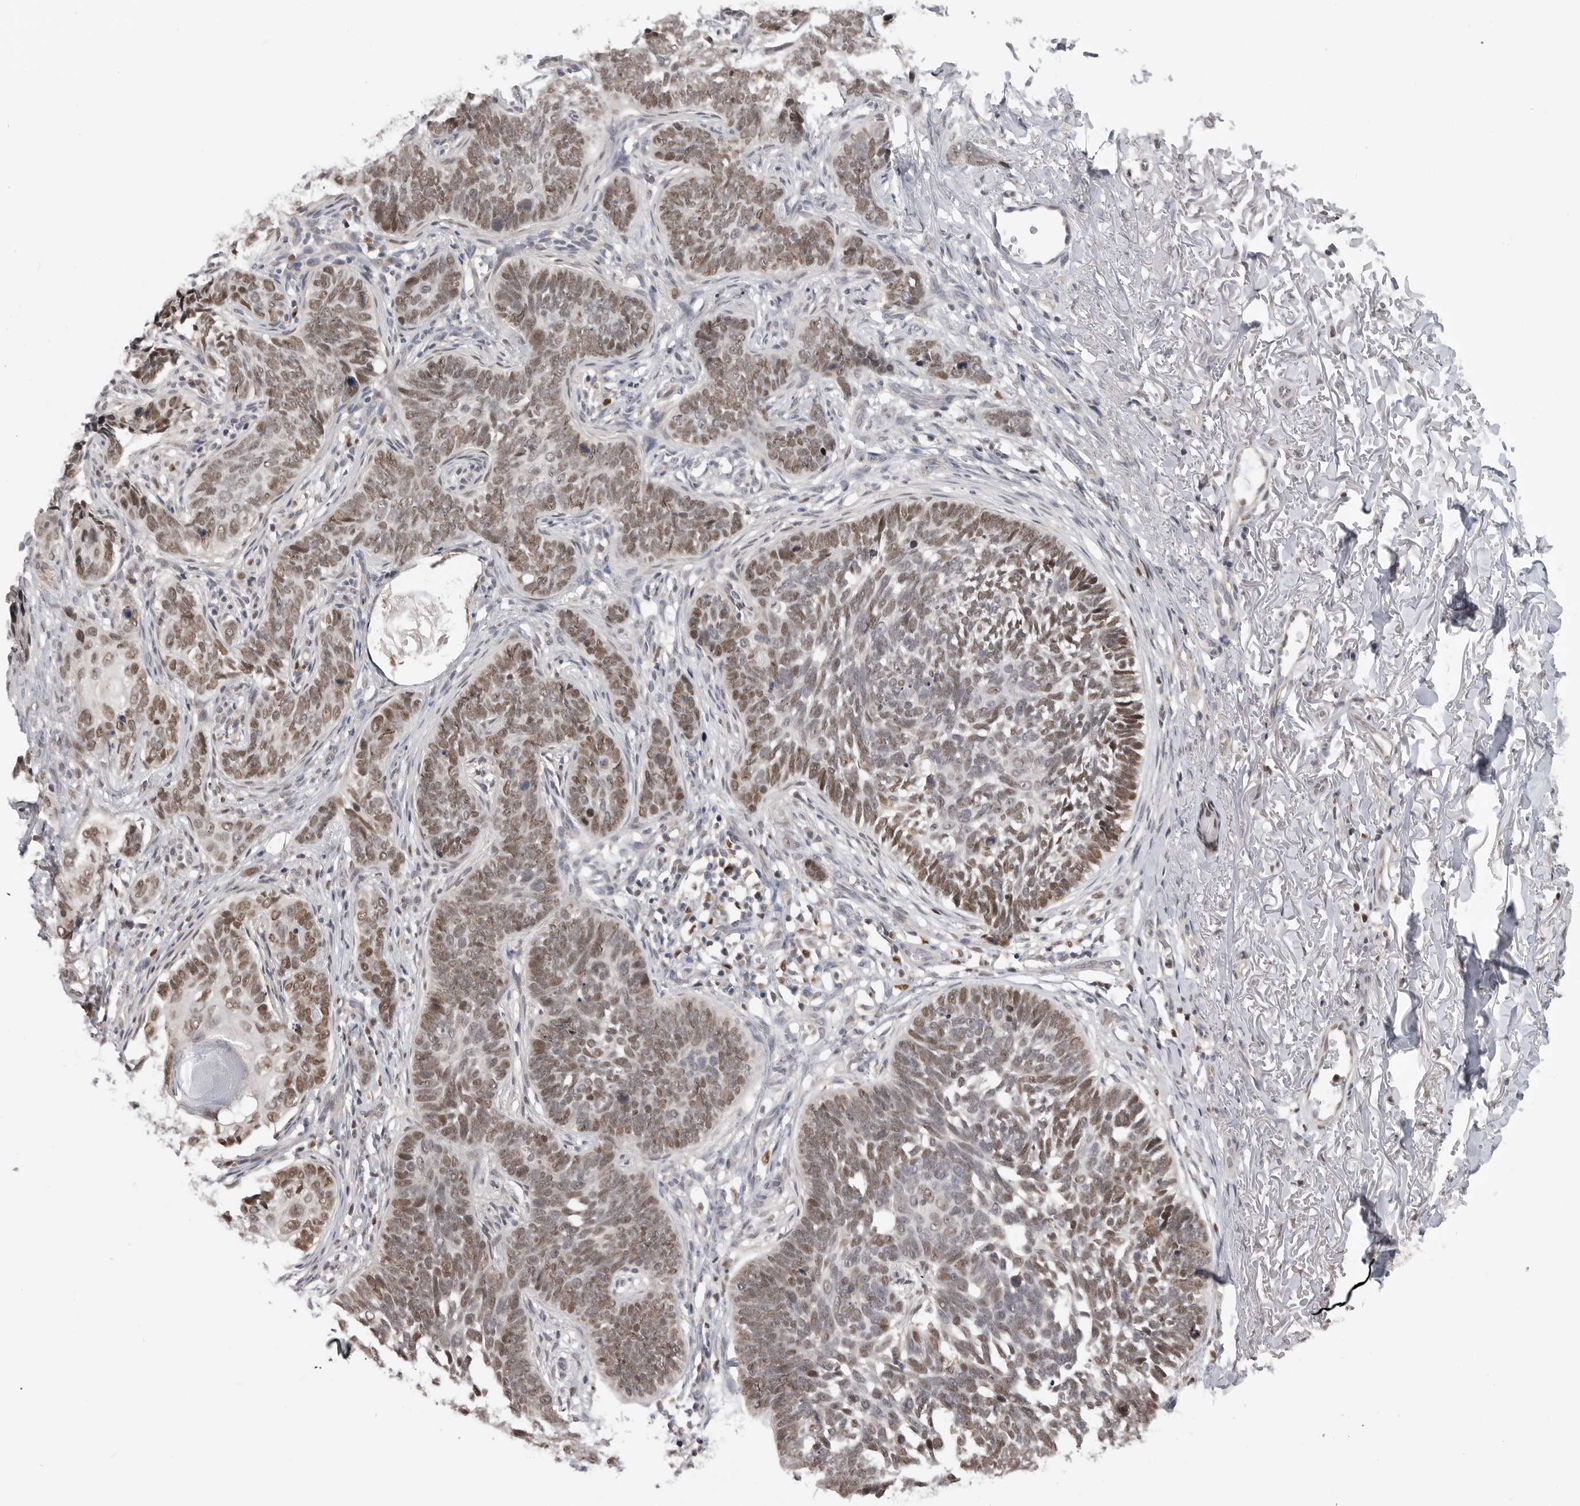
{"staining": {"intensity": "moderate", "quantity": ">75%", "location": "nuclear"}, "tissue": "skin cancer", "cell_type": "Tumor cells", "image_type": "cancer", "snomed": [{"axis": "morphology", "description": "Normal tissue, NOS"}, {"axis": "morphology", "description": "Basal cell carcinoma"}, {"axis": "topography", "description": "Skin"}], "caption": "IHC photomicrograph of human basal cell carcinoma (skin) stained for a protein (brown), which displays medium levels of moderate nuclear expression in approximately >75% of tumor cells.", "gene": "SMARCC1", "patient": {"sex": "male", "age": 77}}